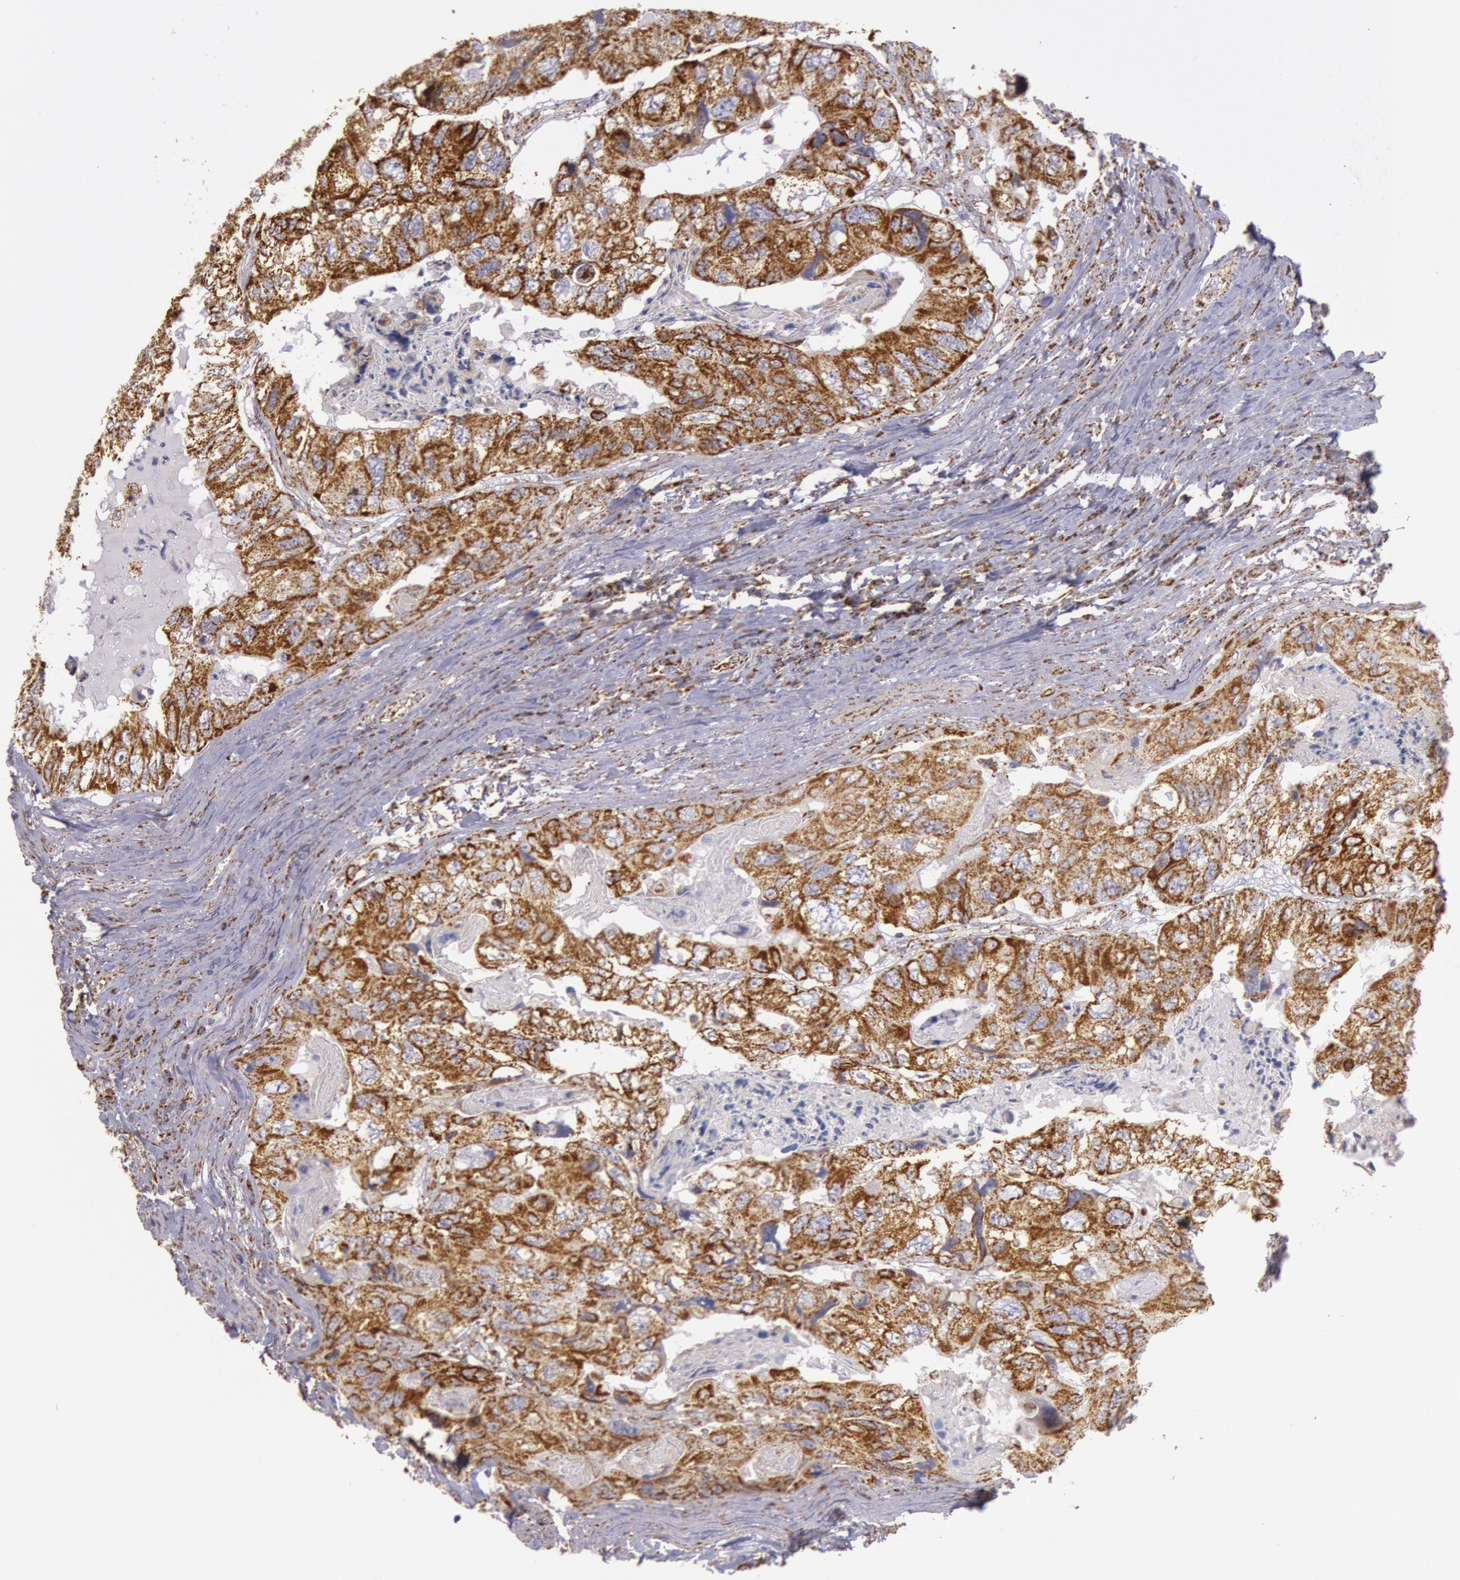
{"staining": {"intensity": "moderate", "quantity": ">75%", "location": "cytoplasmic/membranous"}, "tissue": "colorectal cancer", "cell_type": "Tumor cells", "image_type": "cancer", "snomed": [{"axis": "morphology", "description": "Adenocarcinoma, NOS"}, {"axis": "topography", "description": "Rectum"}], "caption": "Colorectal cancer was stained to show a protein in brown. There is medium levels of moderate cytoplasmic/membranous expression in approximately >75% of tumor cells.", "gene": "CYC1", "patient": {"sex": "female", "age": 82}}